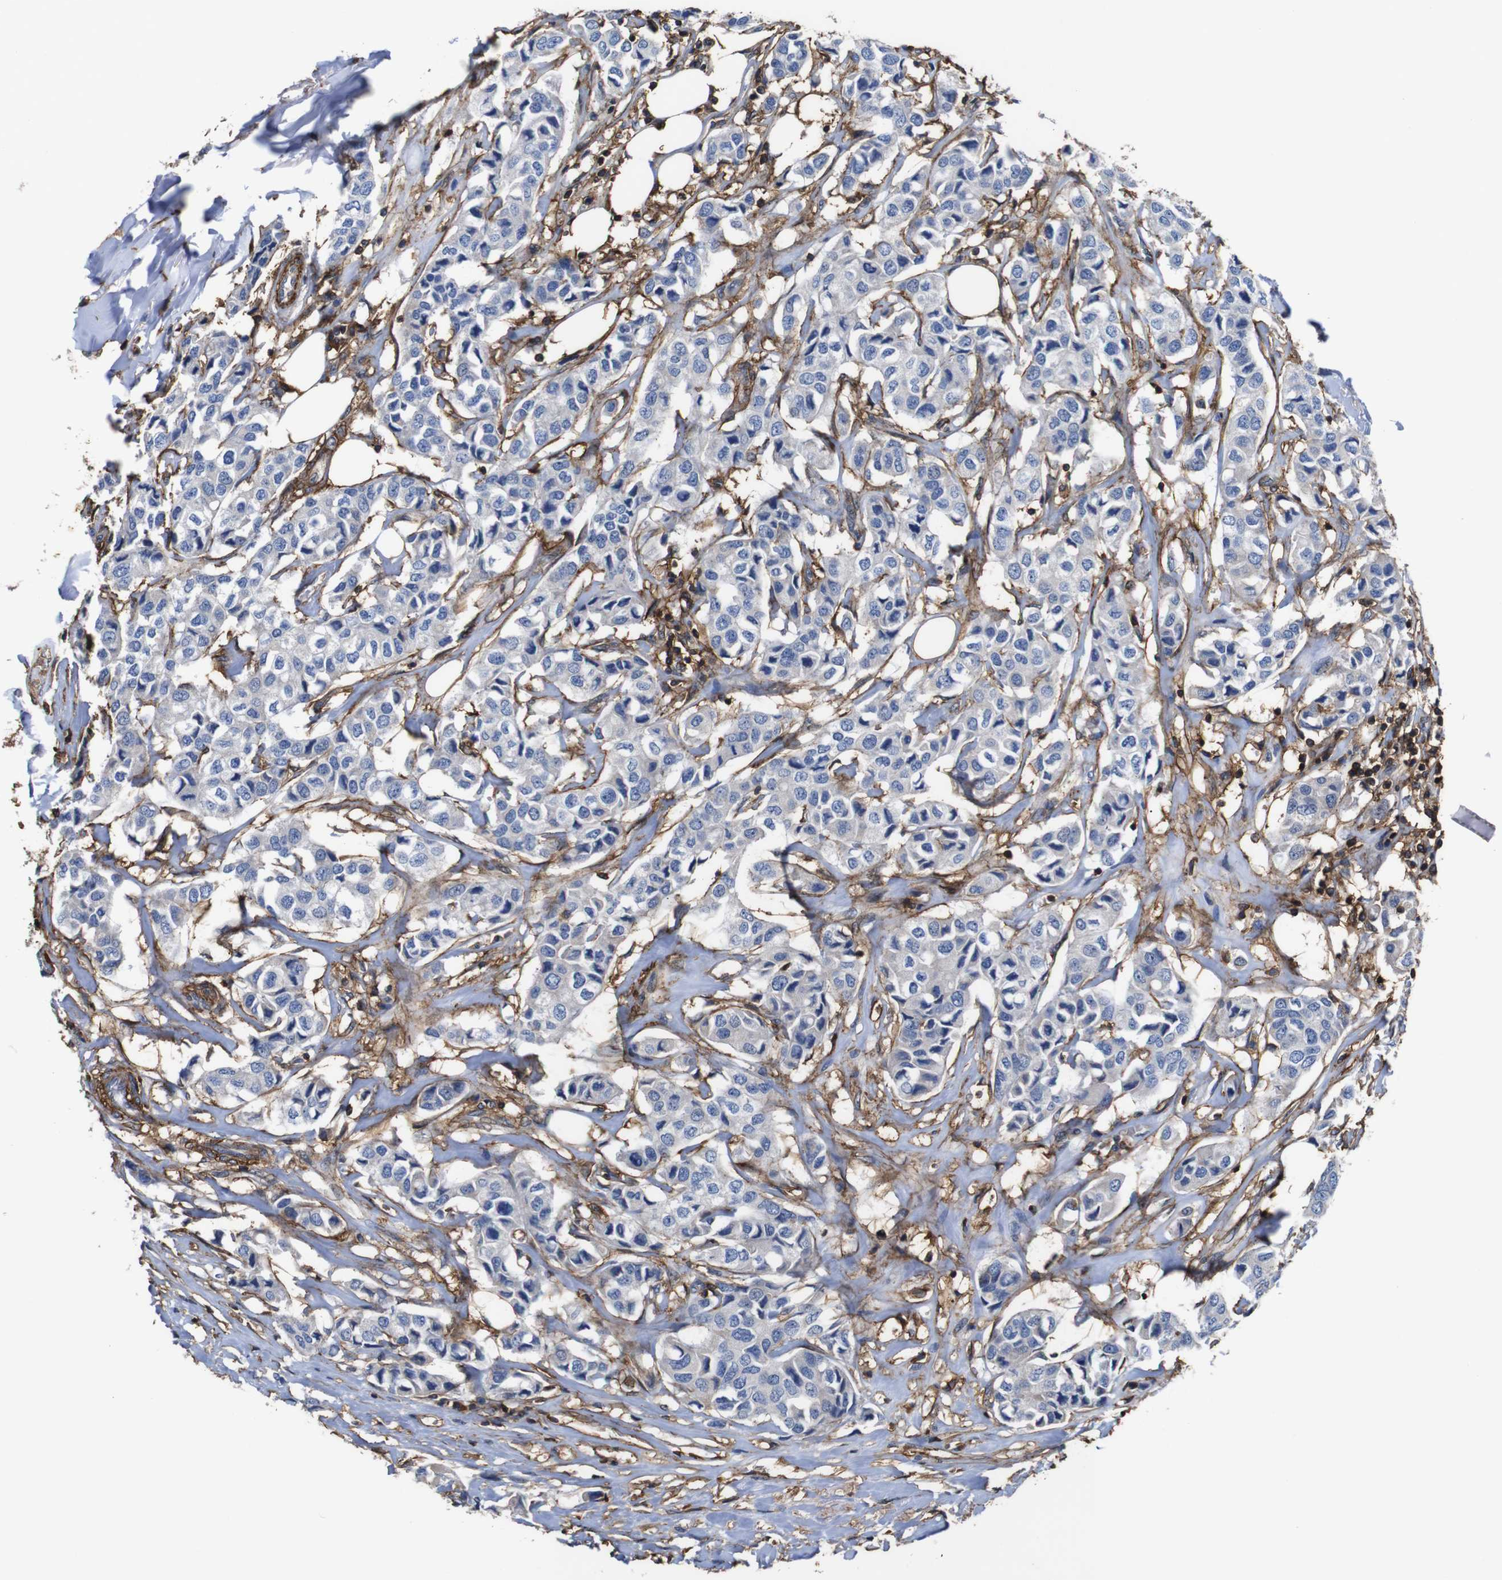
{"staining": {"intensity": "negative", "quantity": "none", "location": "none"}, "tissue": "breast cancer", "cell_type": "Tumor cells", "image_type": "cancer", "snomed": [{"axis": "morphology", "description": "Duct carcinoma"}, {"axis": "topography", "description": "Breast"}], "caption": "Immunohistochemical staining of human intraductal carcinoma (breast) exhibits no significant positivity in tumor cells.", "gene": "PI4KA", "patient": {"sex": "female", "age": 80}}